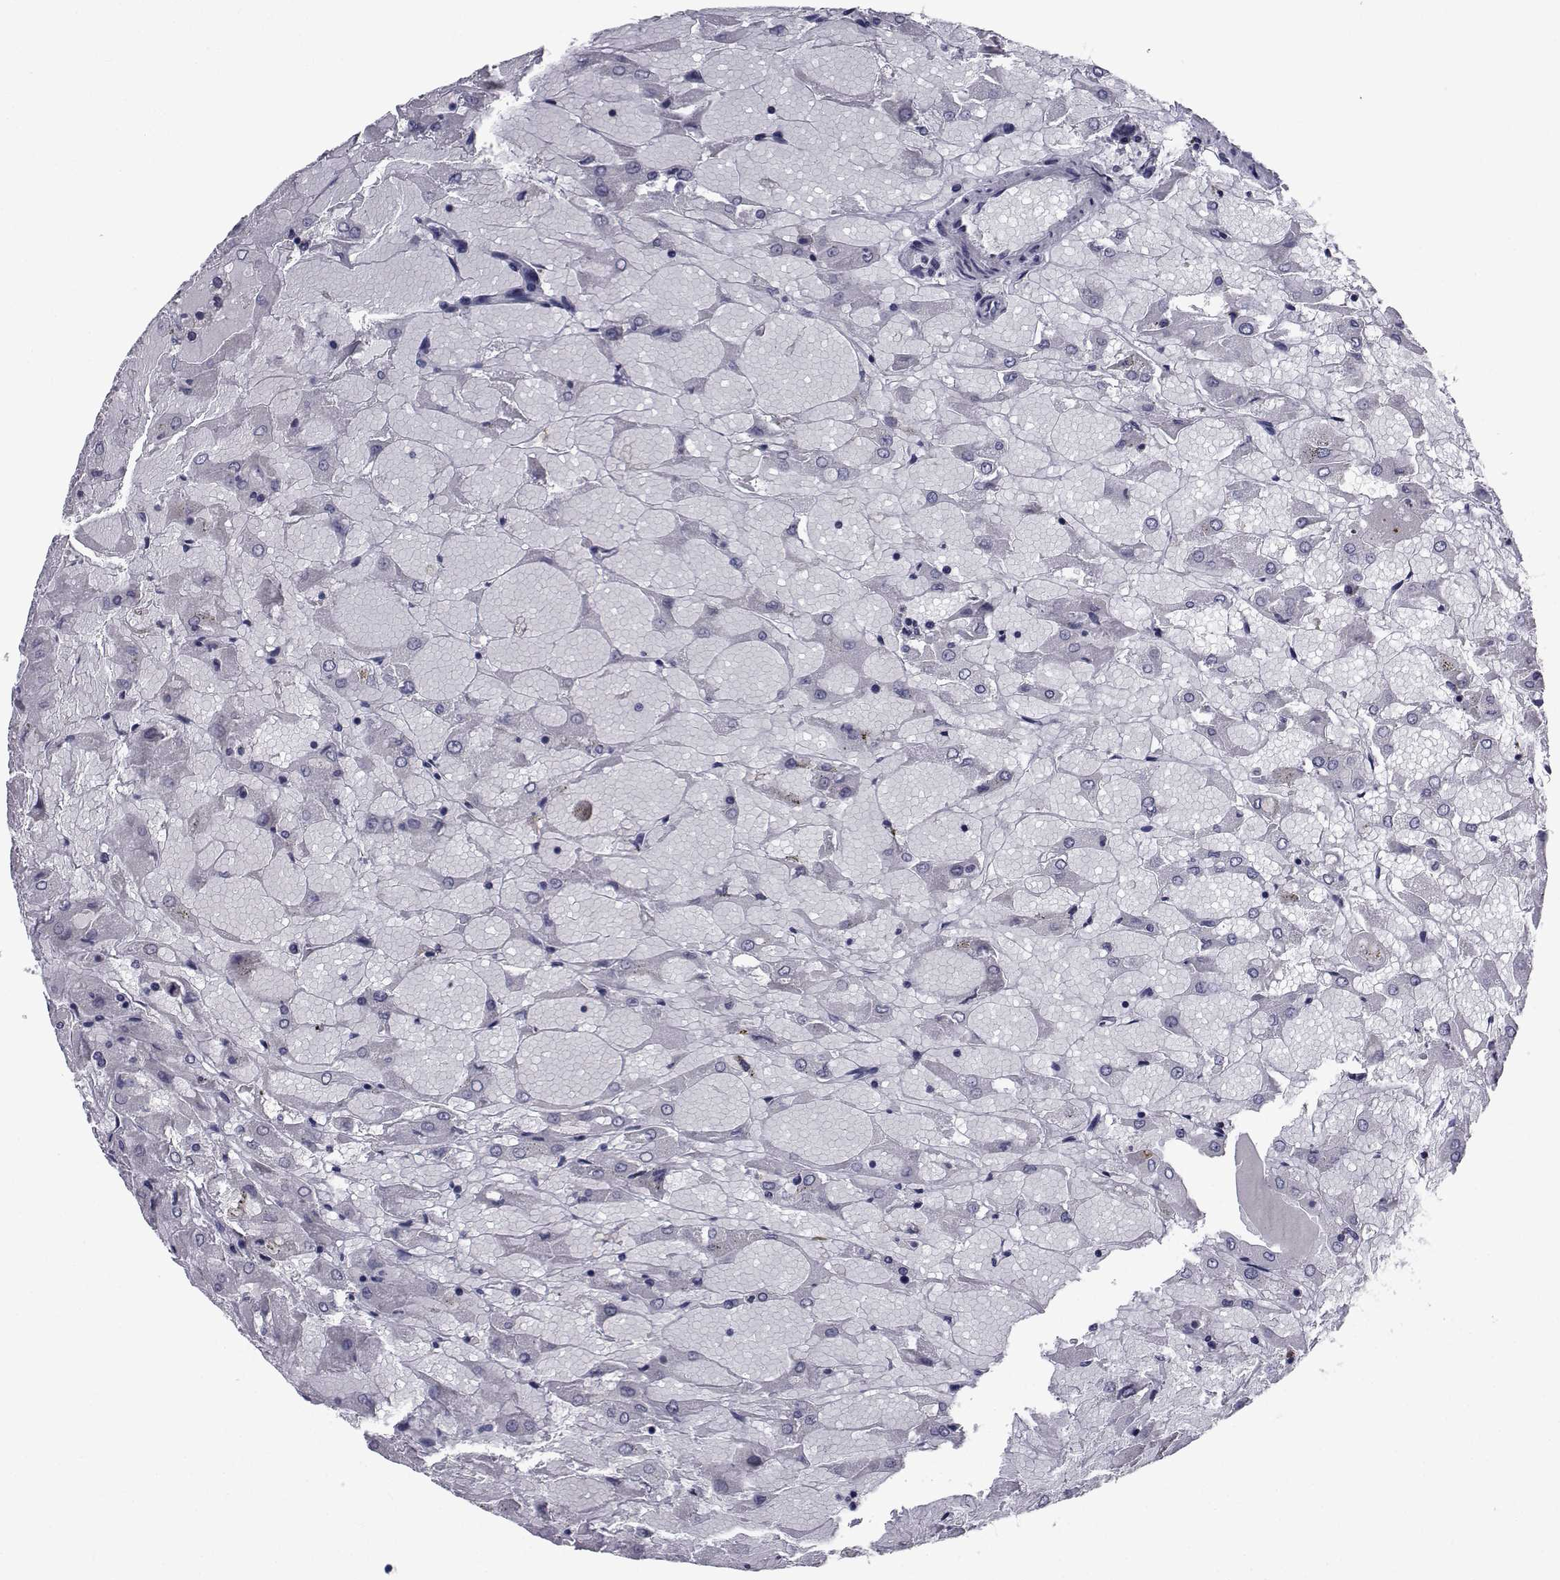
{"staining": {"intensity": "negative", "quantity": "none", "location": "none"}, "tissue": "renal cancer", "cell_type": "Tumor cells", "image_type": "cancer", "snomed": [{"axis": "morphology", "description": "Adenocarcinoma, NOS"}, {"axis": "topography", "description": "Kidney"}], "caption": "Tumor cells show no significant positivity in renal adenocarcinoma.", "gene": "CHRNA1", "patient": {"sex": "male", "age": 72}}